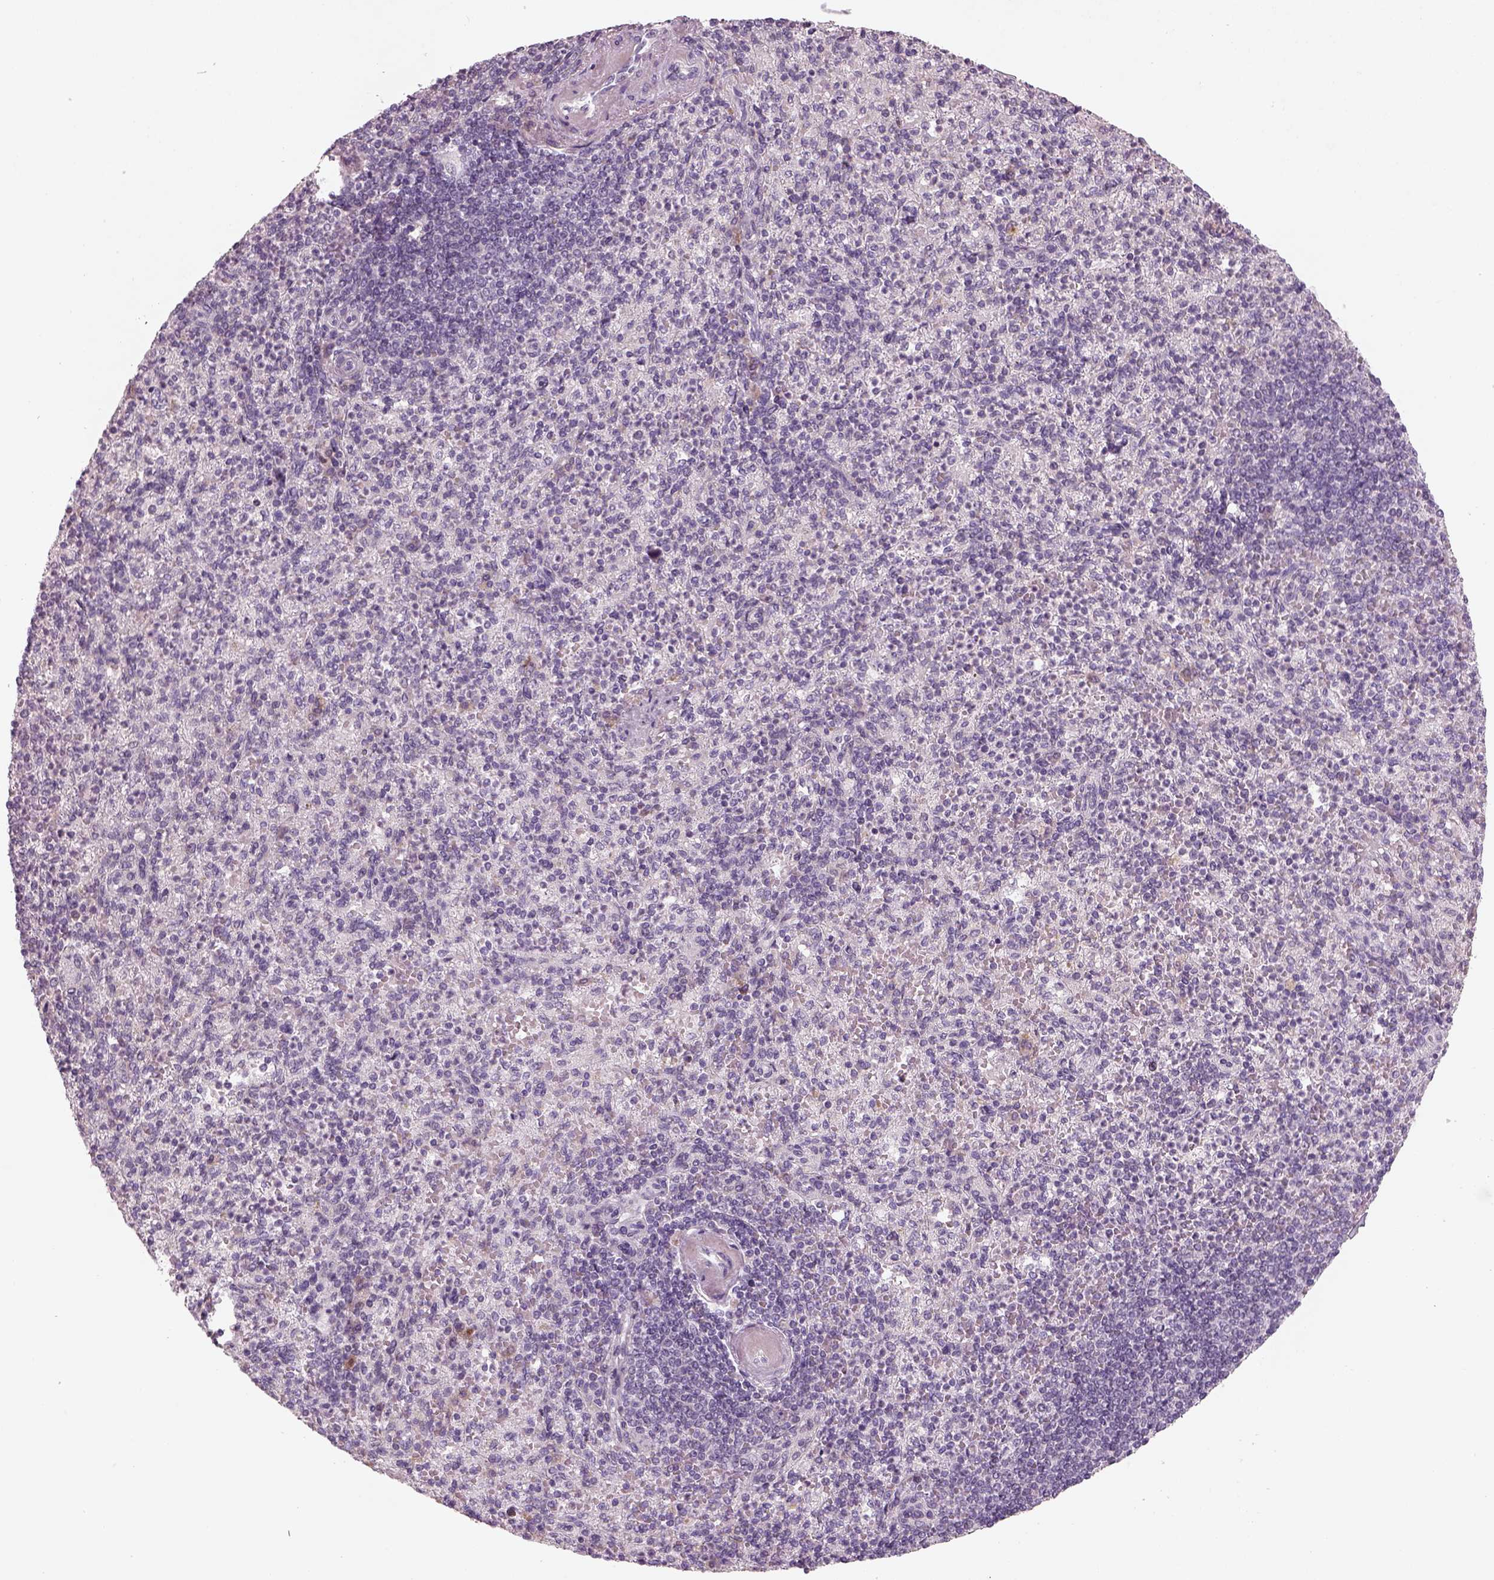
{"staining": {"intensity": "negative", "quantity": "none", "location": "none"}, "tissue": "spleen", "cell_type": "Cells in red pulp", "image_type": "normal", "snomed": [{"axis": "morphology", "description": "Normal tissue, NOS"}, {"axis": "topography", "description": "Spleen"}], "caption": "Immunohistochemical staining of normal spleen shows no significant positivity in cells in red pulp.", "gene": "PENK", "patient": {"sex": "female", "age": 74}}